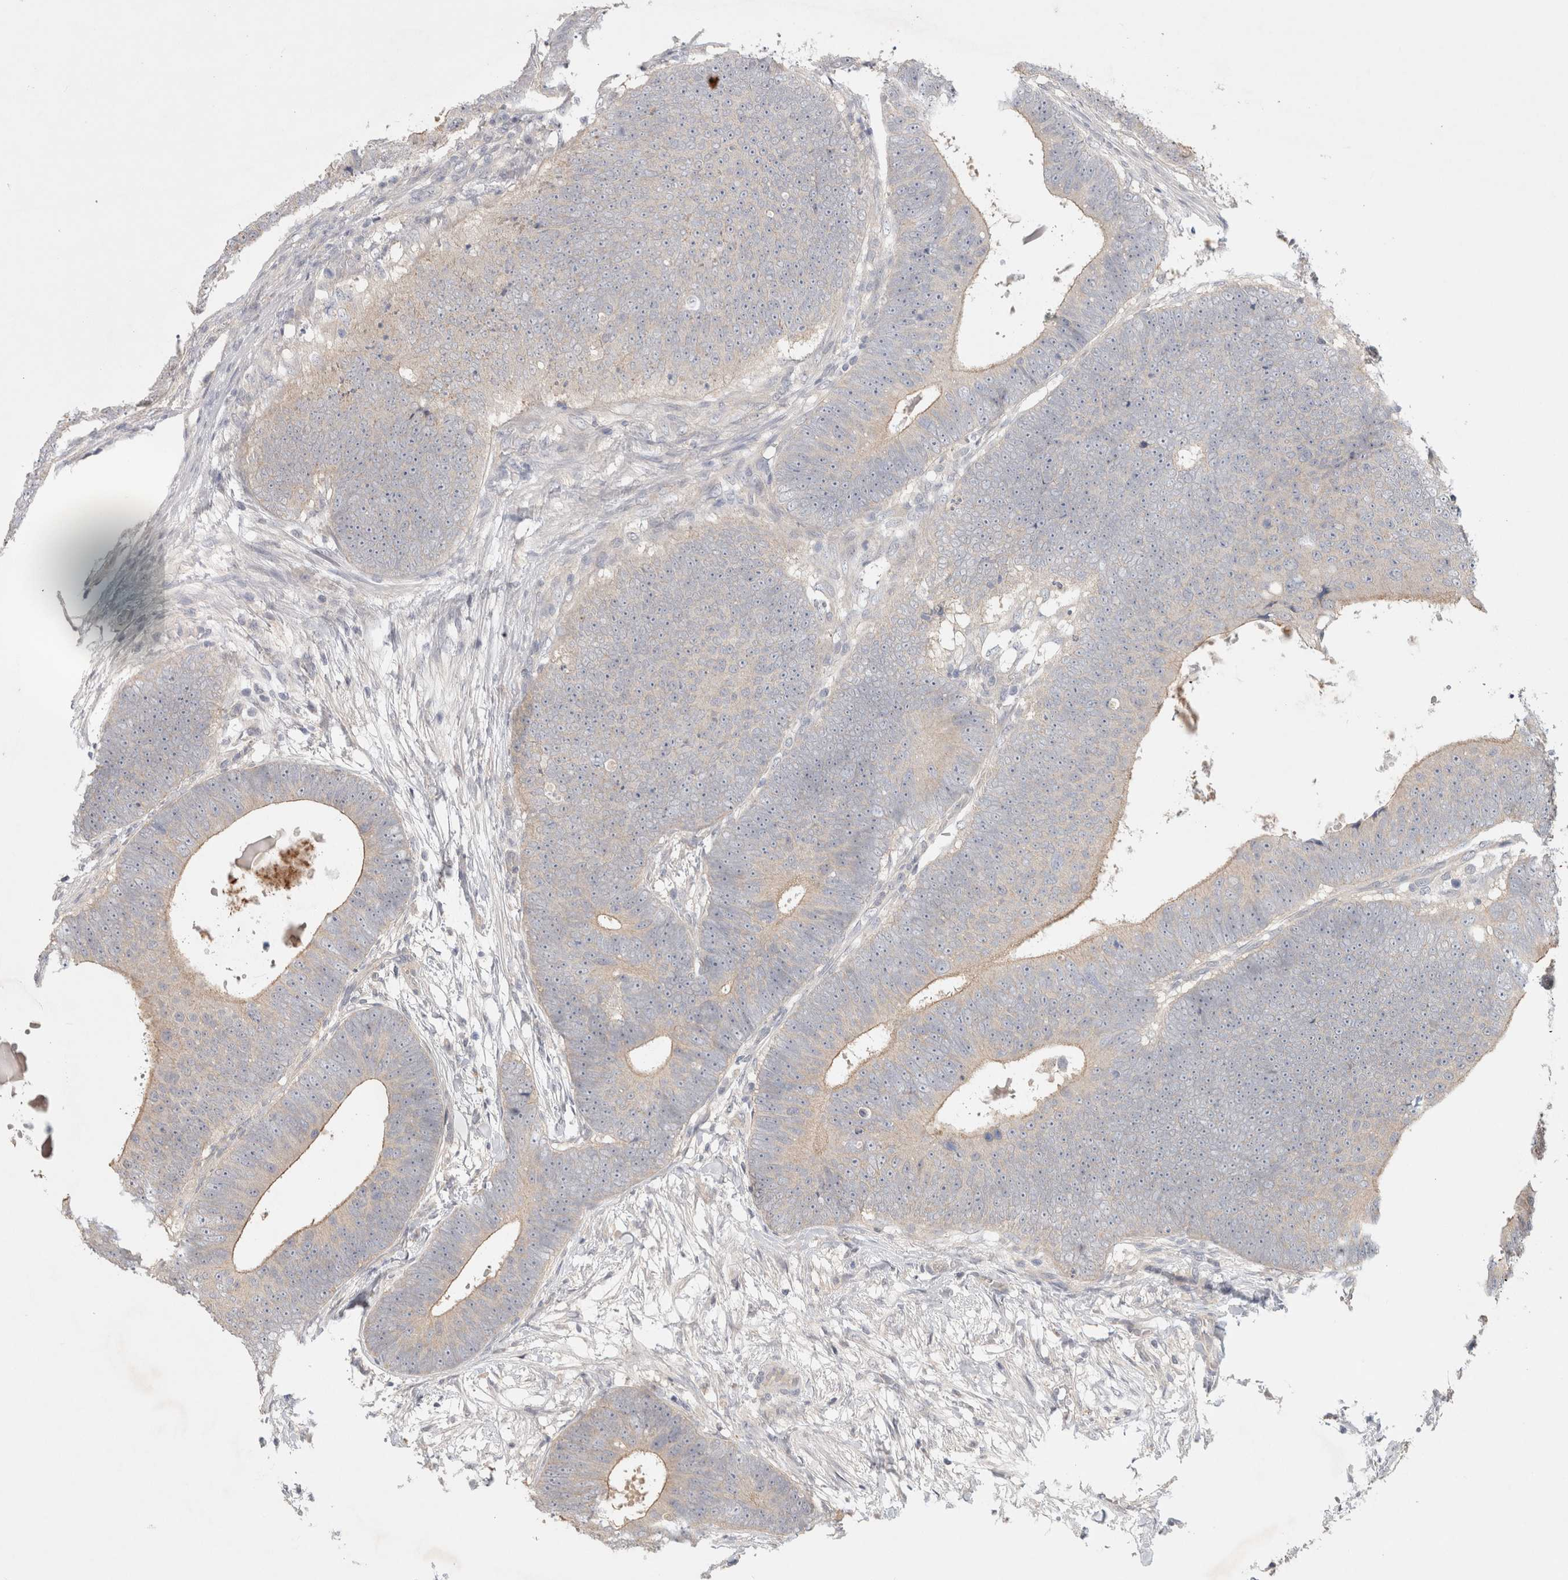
{"staining": {"intensity": "weak", "quantity": "<25%", "location": "cytoplasmic/membranous"}, "tissue": "colorectal cancer", "cell_type": "Tumor cells", "image_type": "cancer", "snomed": [{"axis": "morphology", "description": "Adenocarcinoma, NOS"}, {"axis": "topography", "description": "Colon"}], "caption": "Immunohistochemistry image of colorectal cancer stained for a protein (brown), which shows no expression in tumor cells. Nuclei are stained in blue.", "gene": "CERS3", "patient": {"sex": "male", "age": 56}}